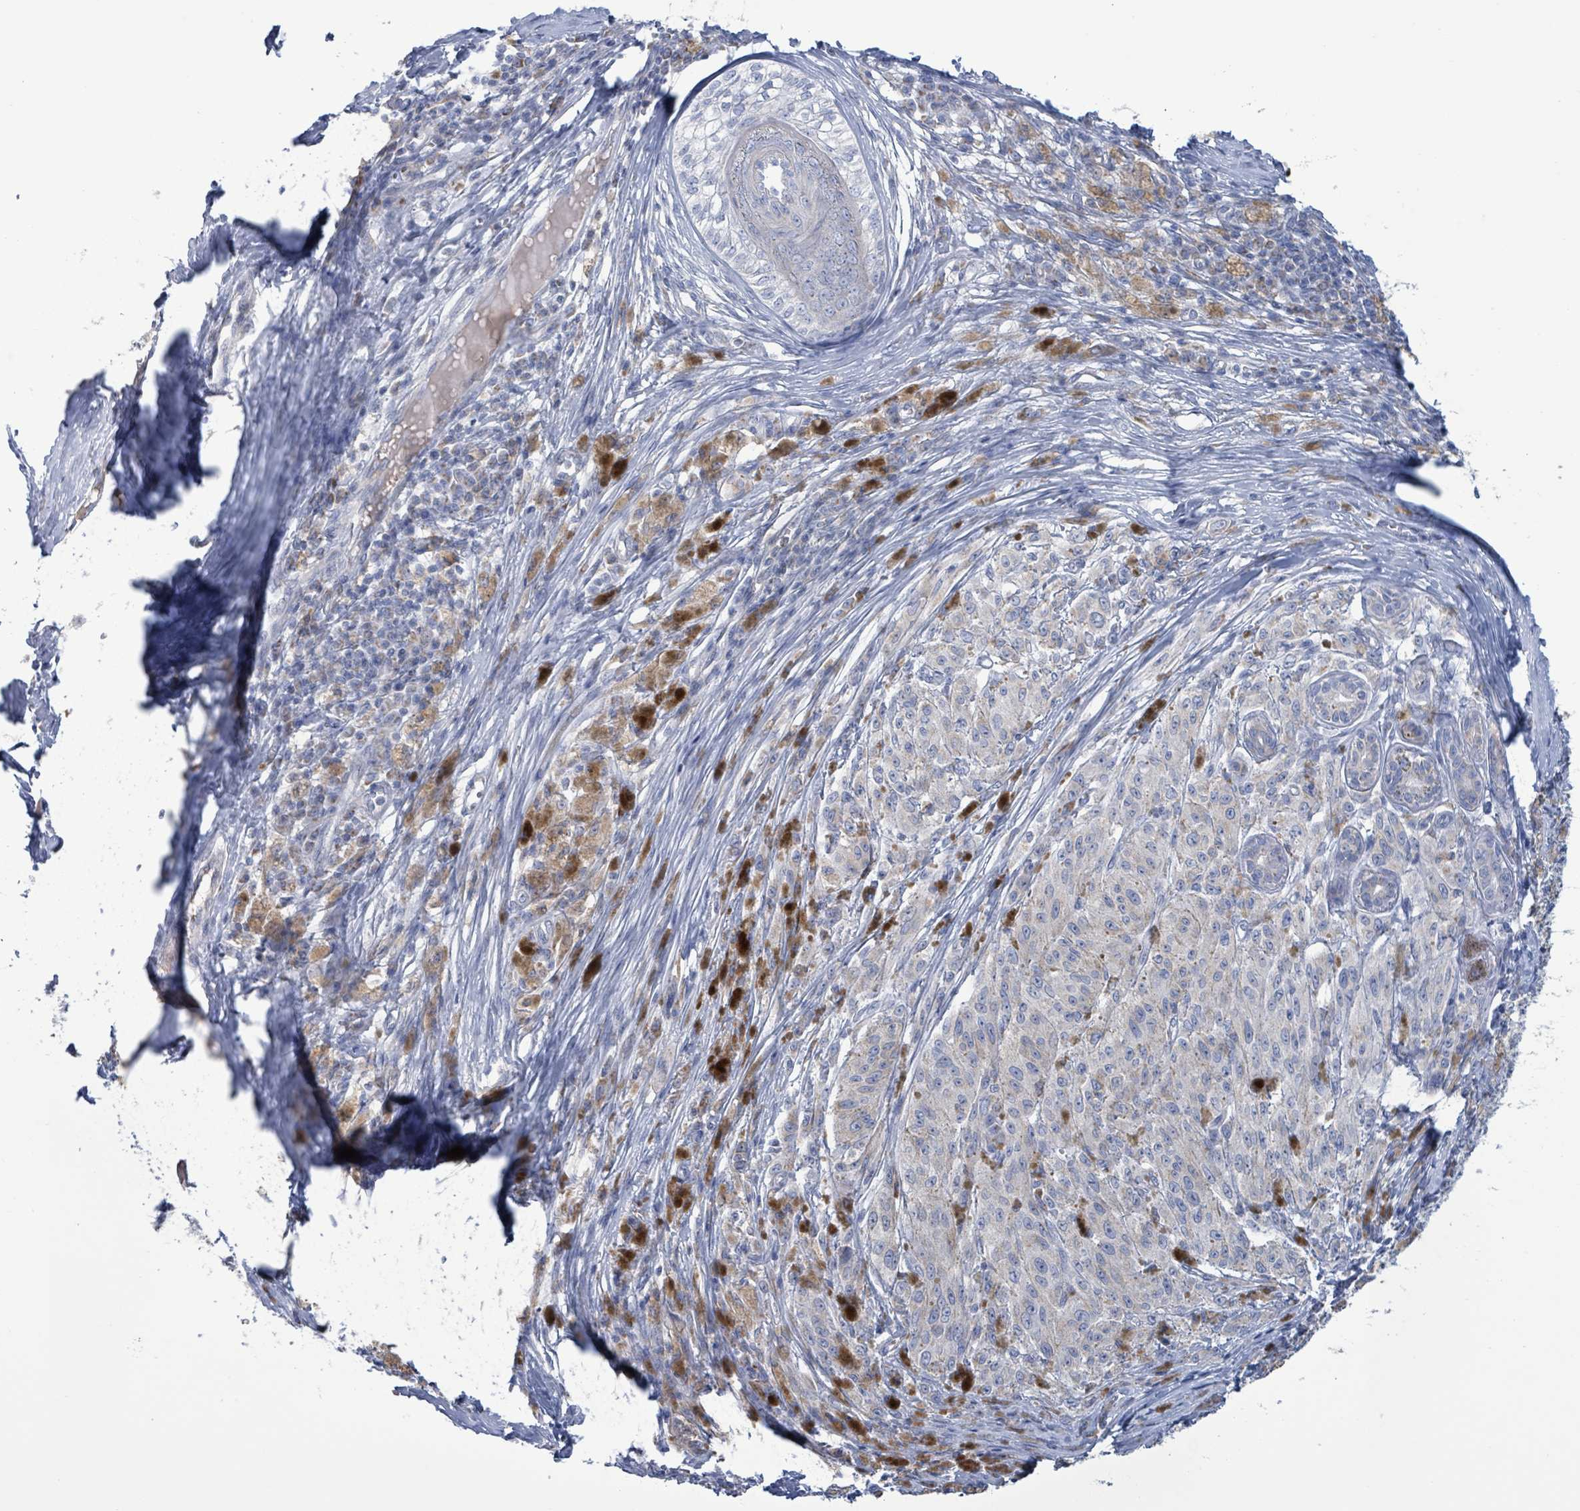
{"staining": {"intensity": "negative", "quantity": "none", "location": "none"}, "tissue": "melanoma", "cell_type": "Tumor cells", "image_type": "cancer", "snomed": [{"axis": "morphology", "description": "Malignant melanoma, NOS"}, {"axis": "topography", "description": "Skin"}], "caption": "Human malignant melanoma stained for a protein using immunohistochemistry (IHC) exhibits no positivity in tumor cells.", "gene": "AKR1C4", "patient": {"sex": "female", "age": 52}}